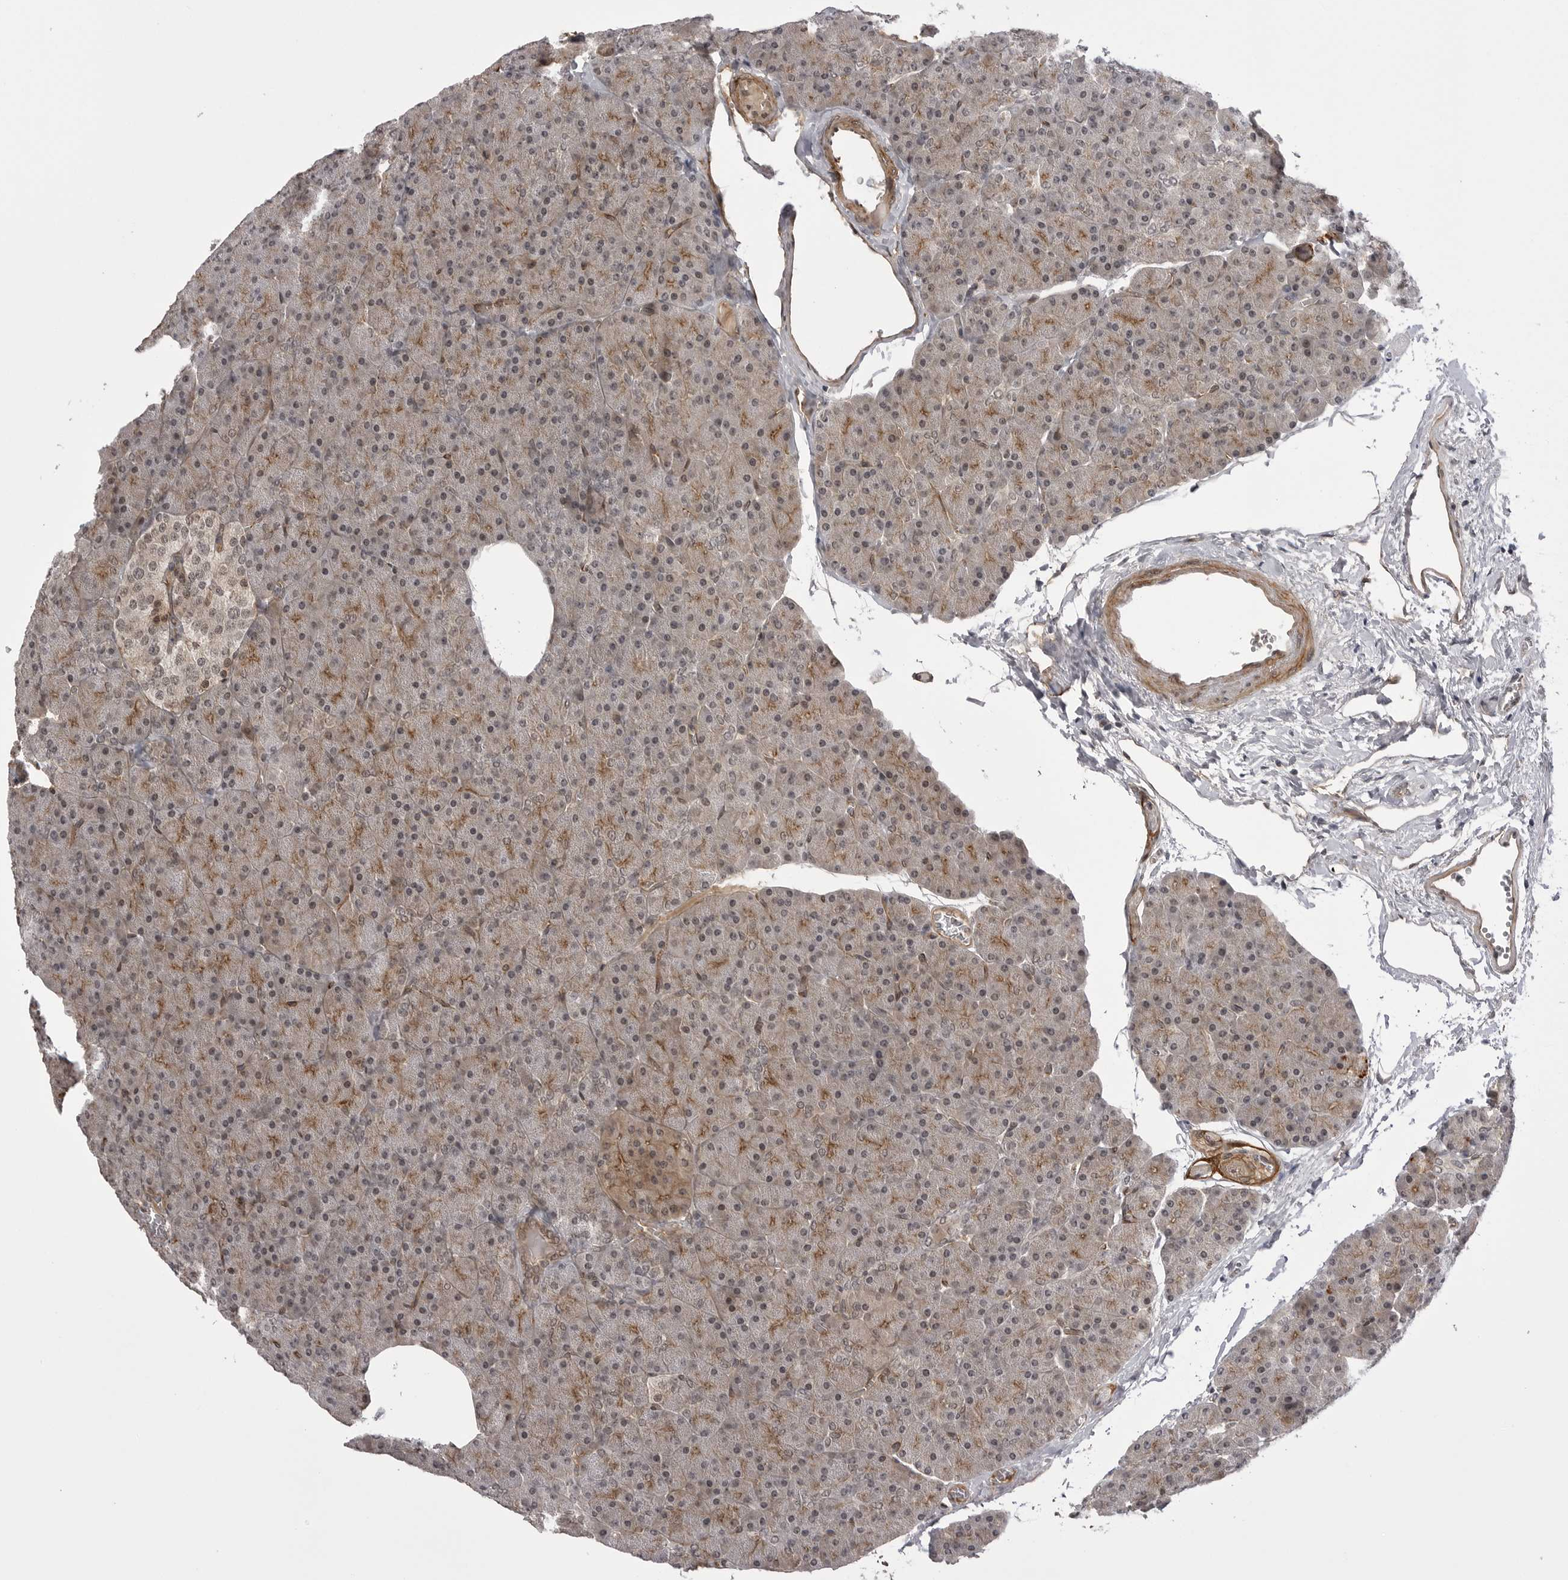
{"staining": {"intensity": "moderate", "quantity": "25%-75%", "location": "cytoplasmic/membranous"}, "tissue": "pancreas", "cell_type": "Exocrine glandular cells", "image_type": "normal", "snomed": [{"axis": "morphology", "description": "Normal tissue, NOS"}, {"axis": "topography", "description": "Pancreas"}], "caption": "Moderate cytoplasmic/membranous staining is identified in approximately 25%-75% of exocrine glandular cells in unremarkable pancreas.", "gene": "SORBS1", "patient": {"sex": "female", "age": 35}}